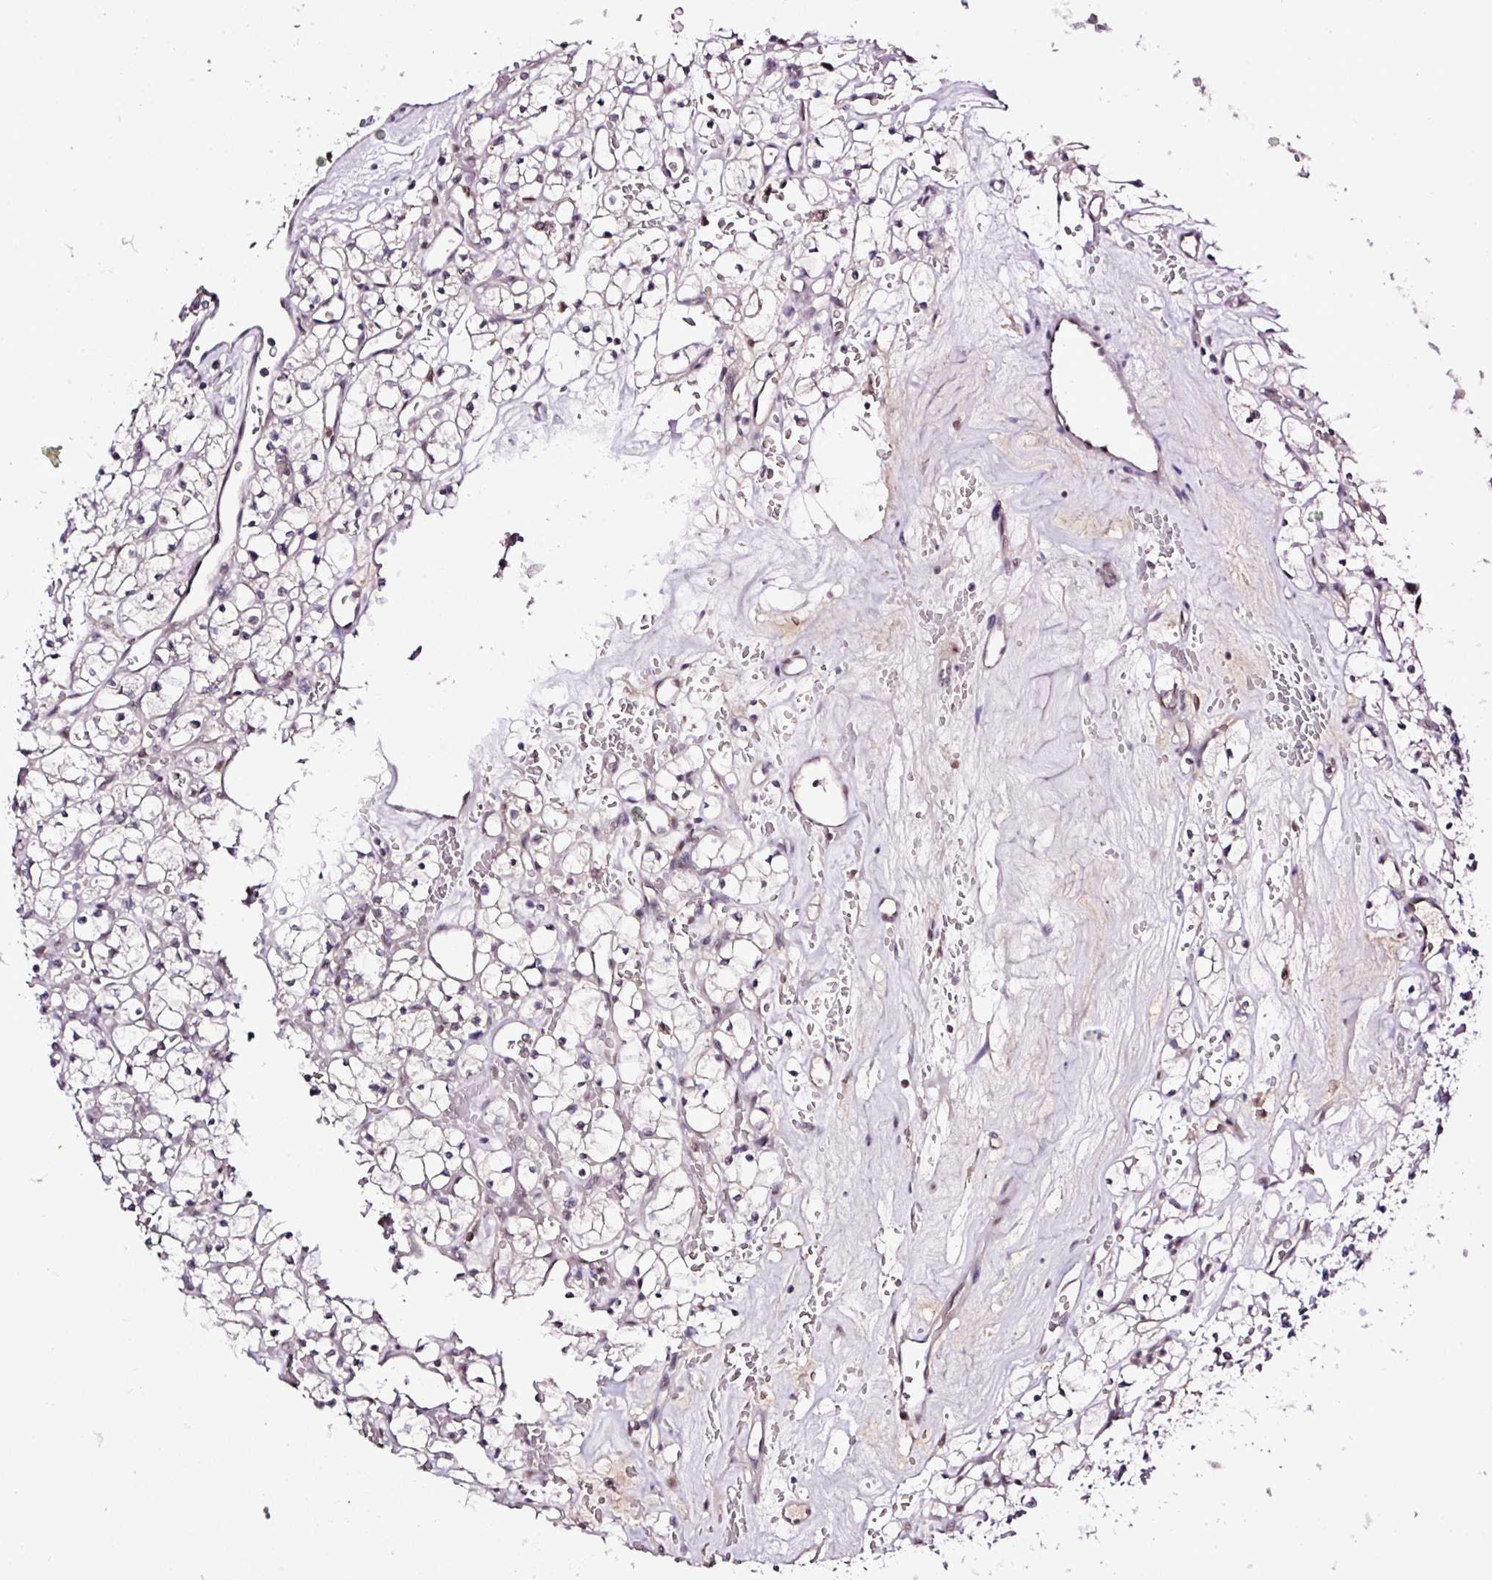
{"staining": {"intensity": "negative", "quantity": "none", "location": "none"}, "tissue": "renal cancer", "cell_type": "Tumor cells", "image_type": "cancer", "snomed": [{"axis": "morphology", "description": "Adenocarcinoma, NOS"}, {"axis": "topography", "description": "Kidney"}], "caption": "An immunohistochemistry histopathology image of renal cancer (adenocarcinoma) is shown. There is no staining in tumor cells of renal cancer (adenocarcinoma). (DAB (3,3'-diaminobenzidine) immunohistochemistry (IHC), high magnification).", "gene": "KLF16", "patient": {"sex": "female", "age": 64}}